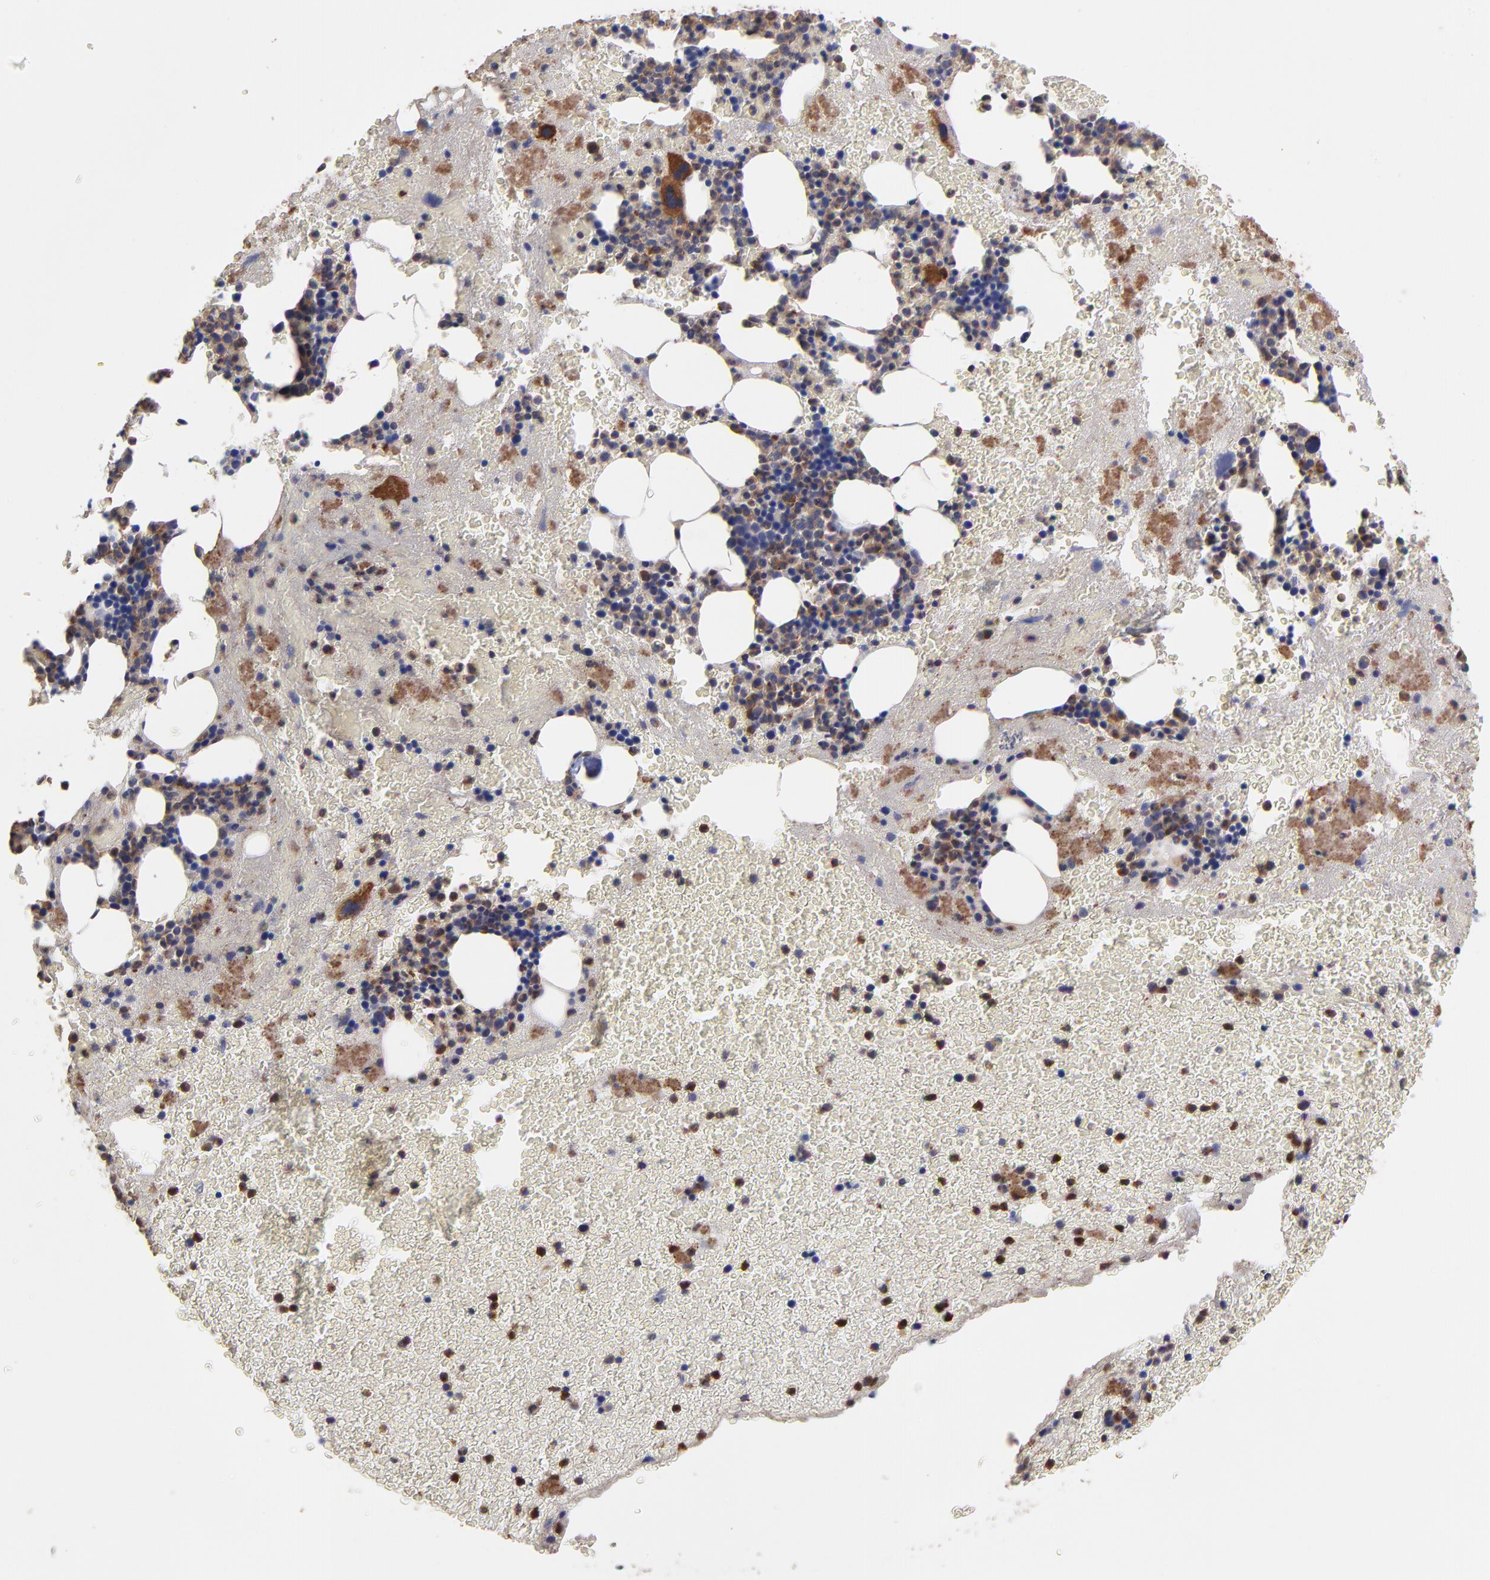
{"staining": {"intensity": "strong", "quantity": "25%-75%", "location": "cytoplasmic/membranous"}, "tissue": "bone marrow", "cell_type": "Hematopoietic cells", "image_type": "normal", "snomed": [{"axis": "morphology", "description": "Normal tissue, NOS"}, {"axis": "topography", "description": "Bone marrow"}], "caption": "High-power microscopy captured an IHC image of unremarkable bone marrow, revealing strong cytoplasmic/membranous staining in about 25%-75% of hematopoietic cells.", "gene": "ASB7", "patient": {"sex": "male", "age": 76}}